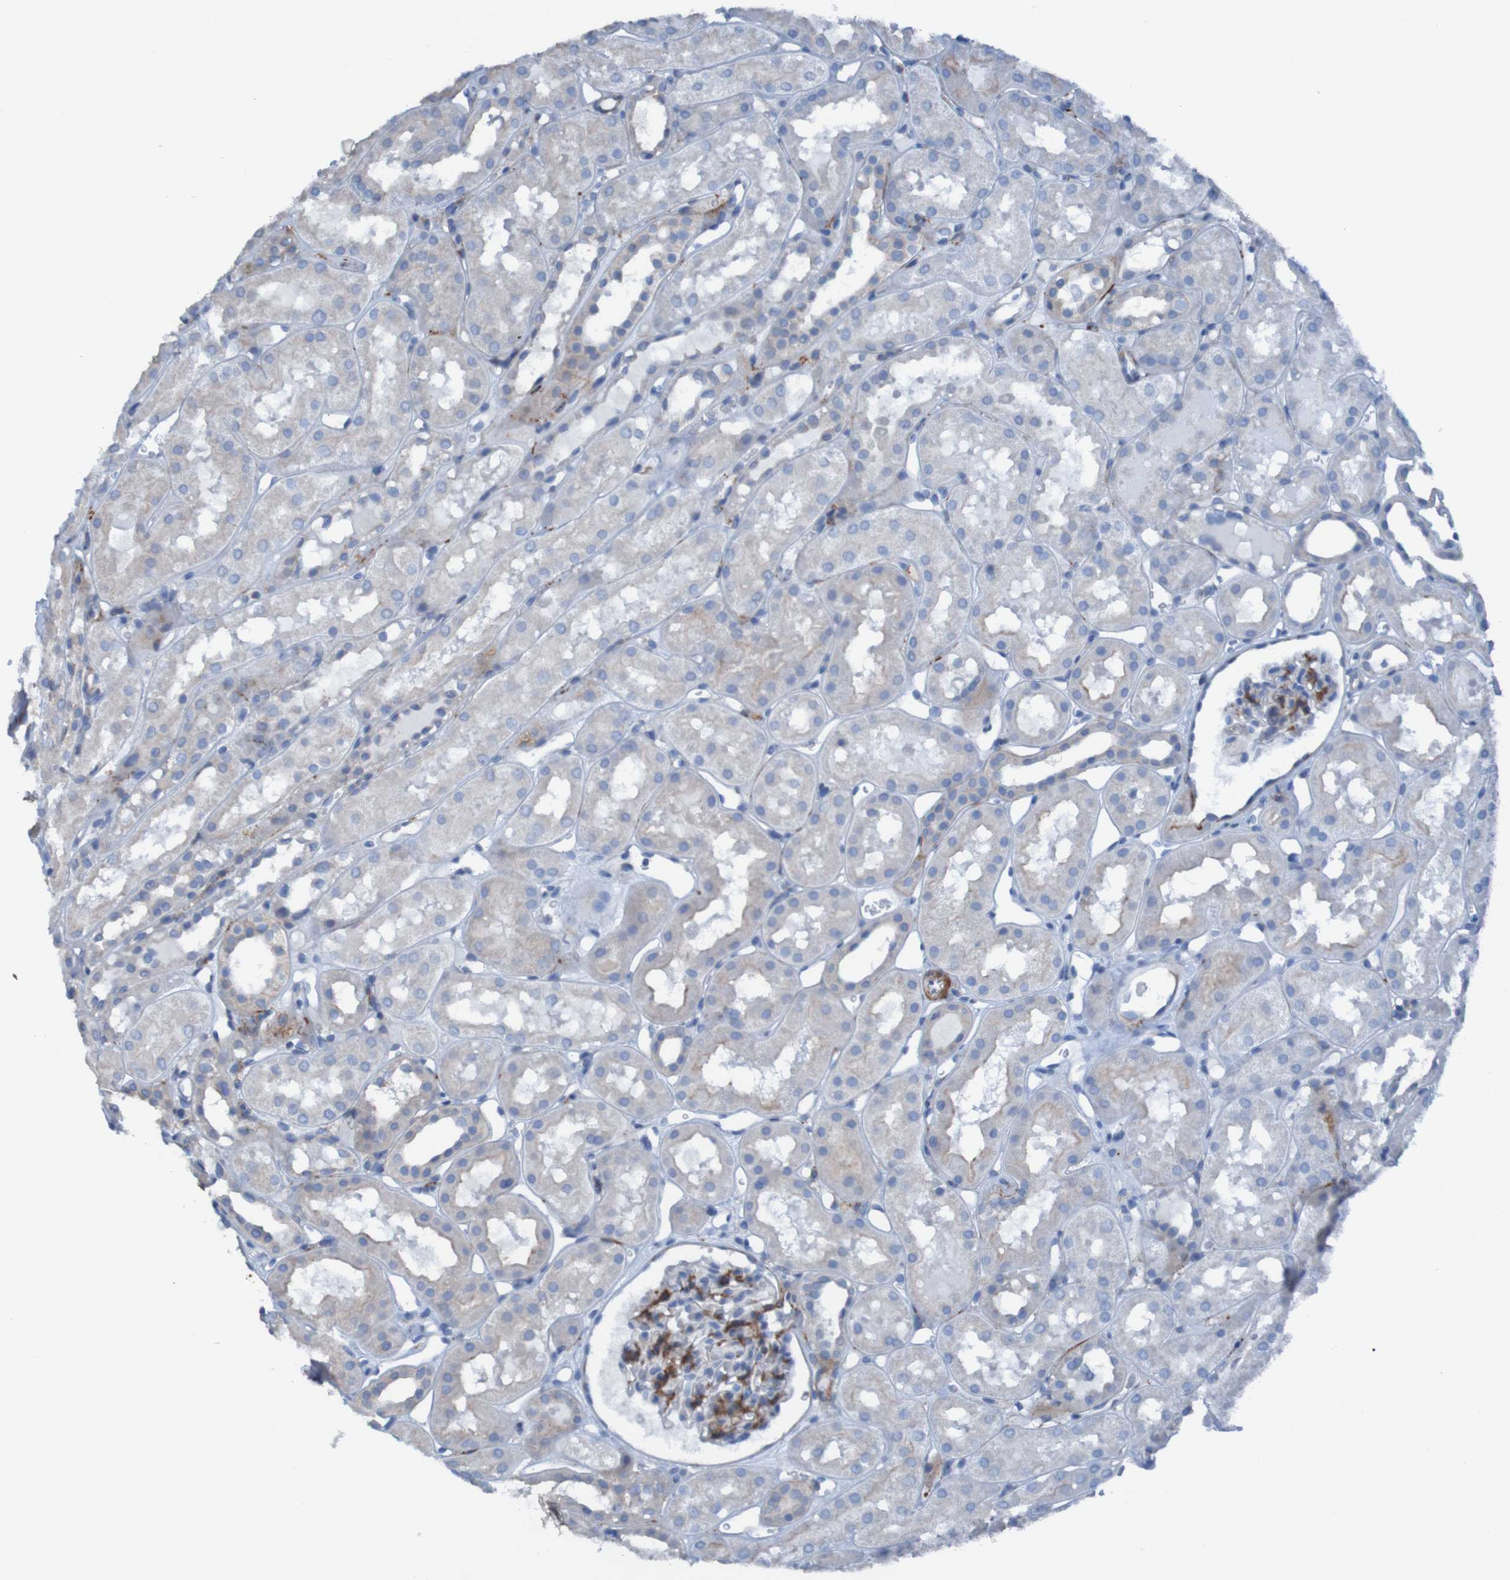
{"staining": {"intensity": "strong", "quantity": "<25%", "location": "cytoplasmic/membranous"}, "tissue": "kidney", "cell_type": "Cells in glomeruli", "image_type": "normal", "snomed": [{"axis": "morphology", "description": "Normal tissue, NOS"}, {"axis": "topography", "description": "Kidney"}, {"axis": "topography", "description": "Urinary bladder"}], "caption": "Protein analysis of normal kidney displays strong cytoplasmic/membranous positivity in about <25% of cells in glomeruli. (Stains: DAB in brown, nuclei in blue, Microscopy: brightfield microscopy at high magnification).", "gene": "RNF182", "patient": {"sex": "male", "age": 16}}